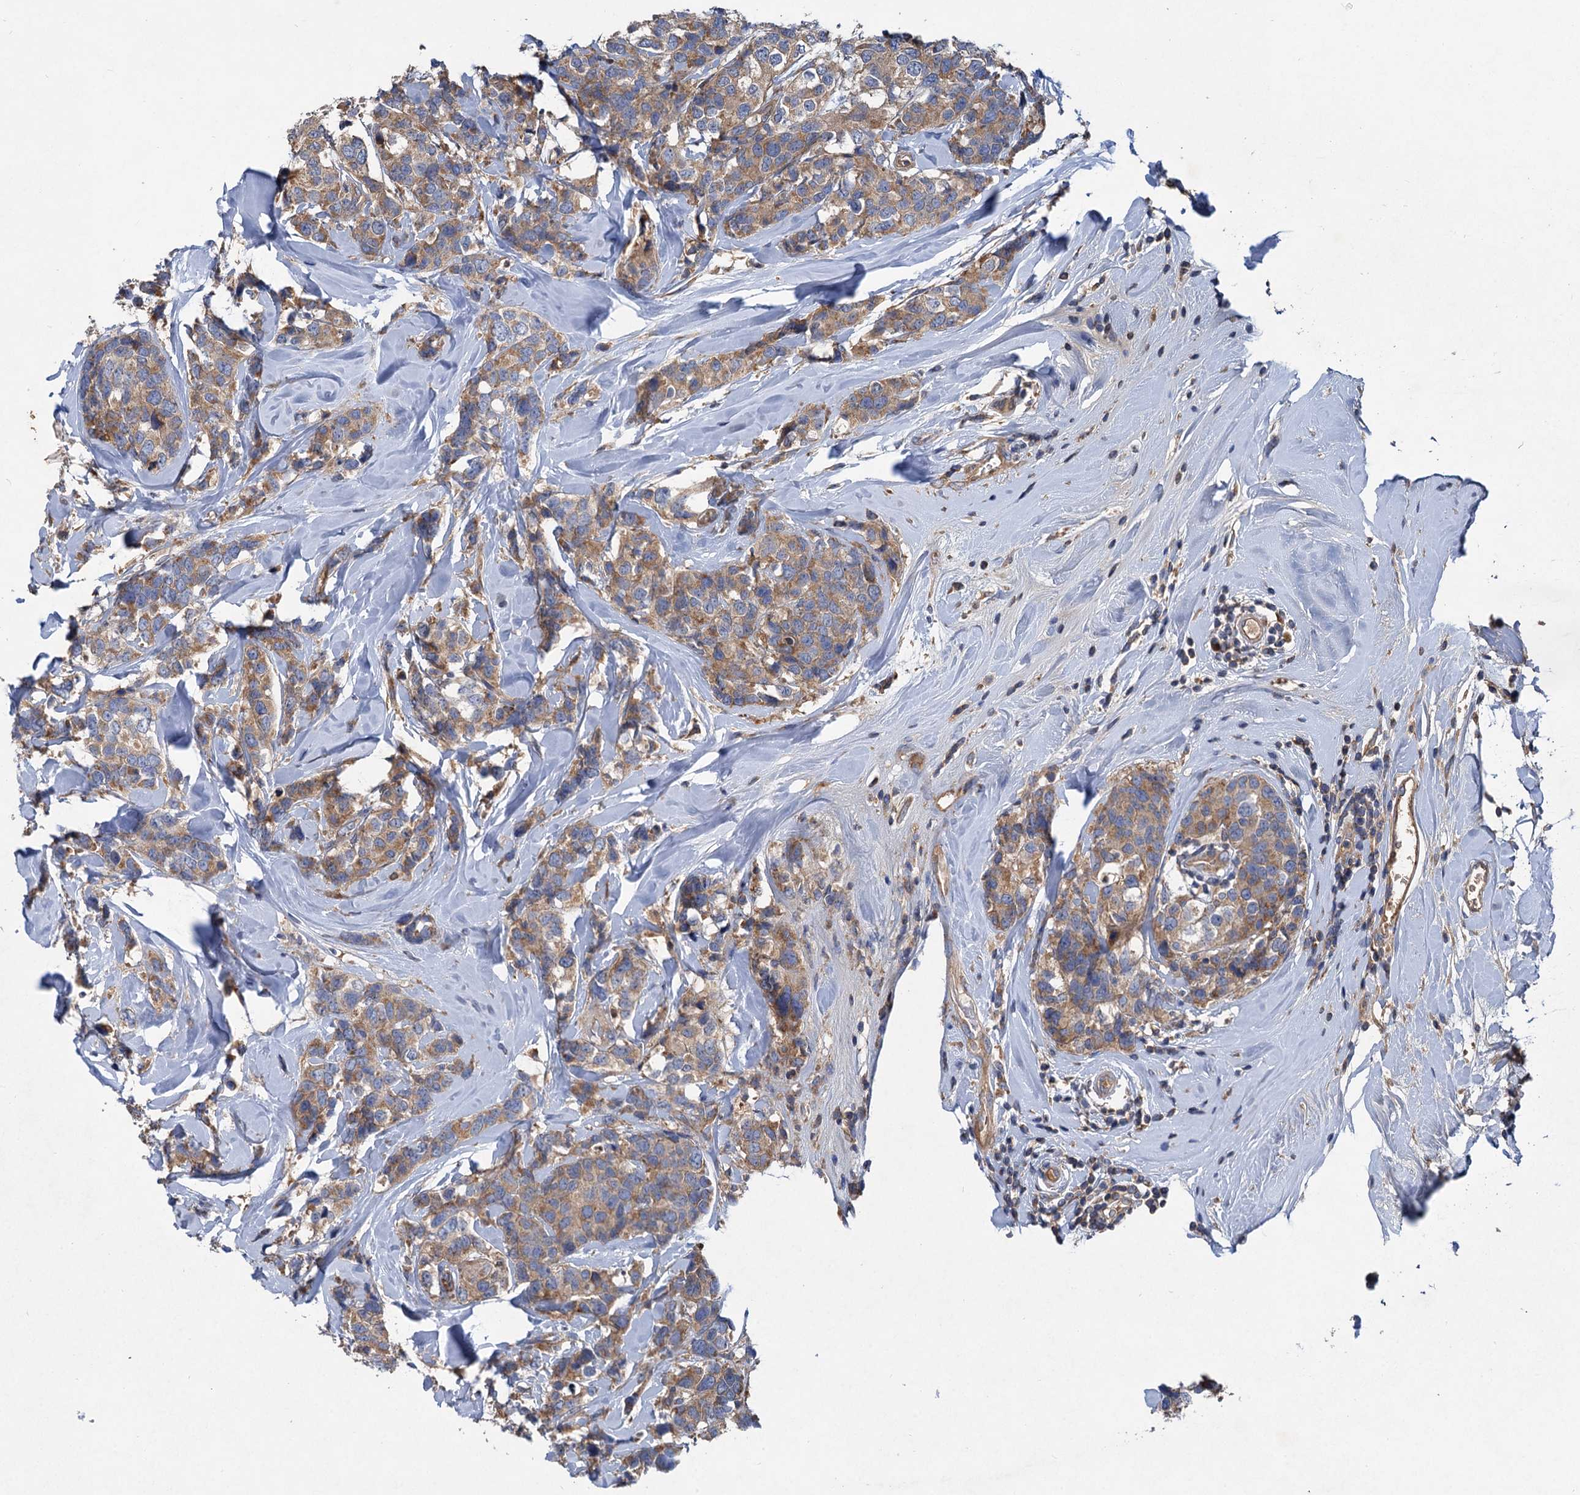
{"staining": {"intensity": "moderate", "quantity": ">75%", "location": "cytoplasmic/membranous"}, "tissue": "breast cancer", "cell_type": "Tumor cells", "image_type": "cancer", "snomed": [{"axis": "morphology", "description": "Lobular carcinoma"}, {"axis": "topography", "description": "Breast"}], "caption": "Moderate cytoplasmic/membranous positivity is identified in about >75% of tumor cells in breast cancer. (brown staining indicates protein expression, while blue staining denotes nuclei).", "gene": "ALKBH7", "patient": {"sex": "female", "age": 59}}